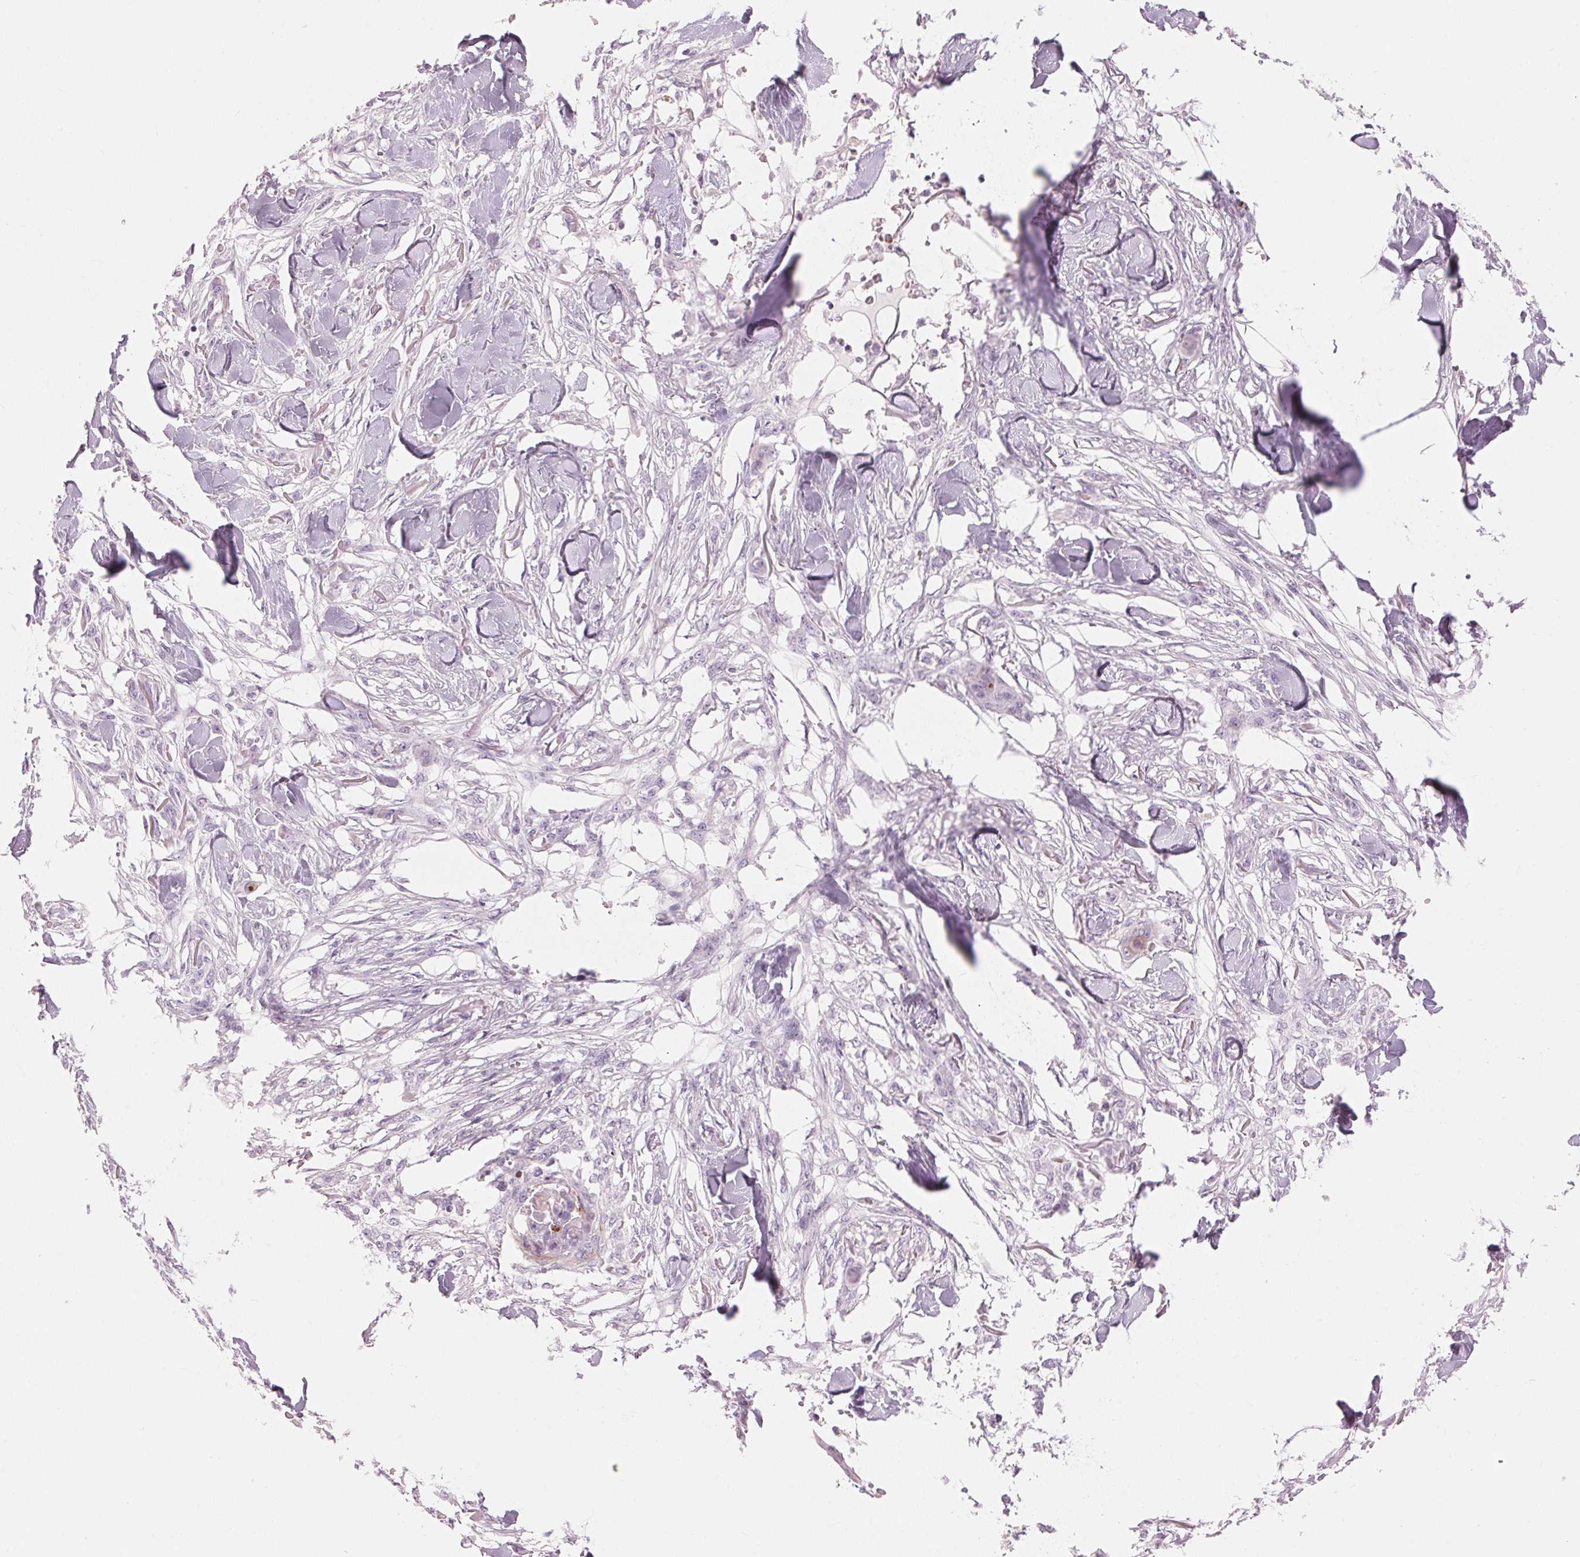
{"staining": {"intensity": "negative", "quantity": "none", "location": "none"}, "tissue": "skin cancer", "cell_type": "Tumor cells", "image_type": "cancer", "snomed": [{"axis": "morphology", "description": "Squamous cell carcinoma, NOS"}, {"axis": "topography", "description": "Skin"}], "caption": "Immunohistochemistry (IHC) micrograph of neoplastic tissue: human skin cancer stained with DAB (3,3'-diaminobenzidine) shows no significant protein expression in tumor cells.", "gene": "KLK7", "patient": {"sex": "female", "age": 59}}